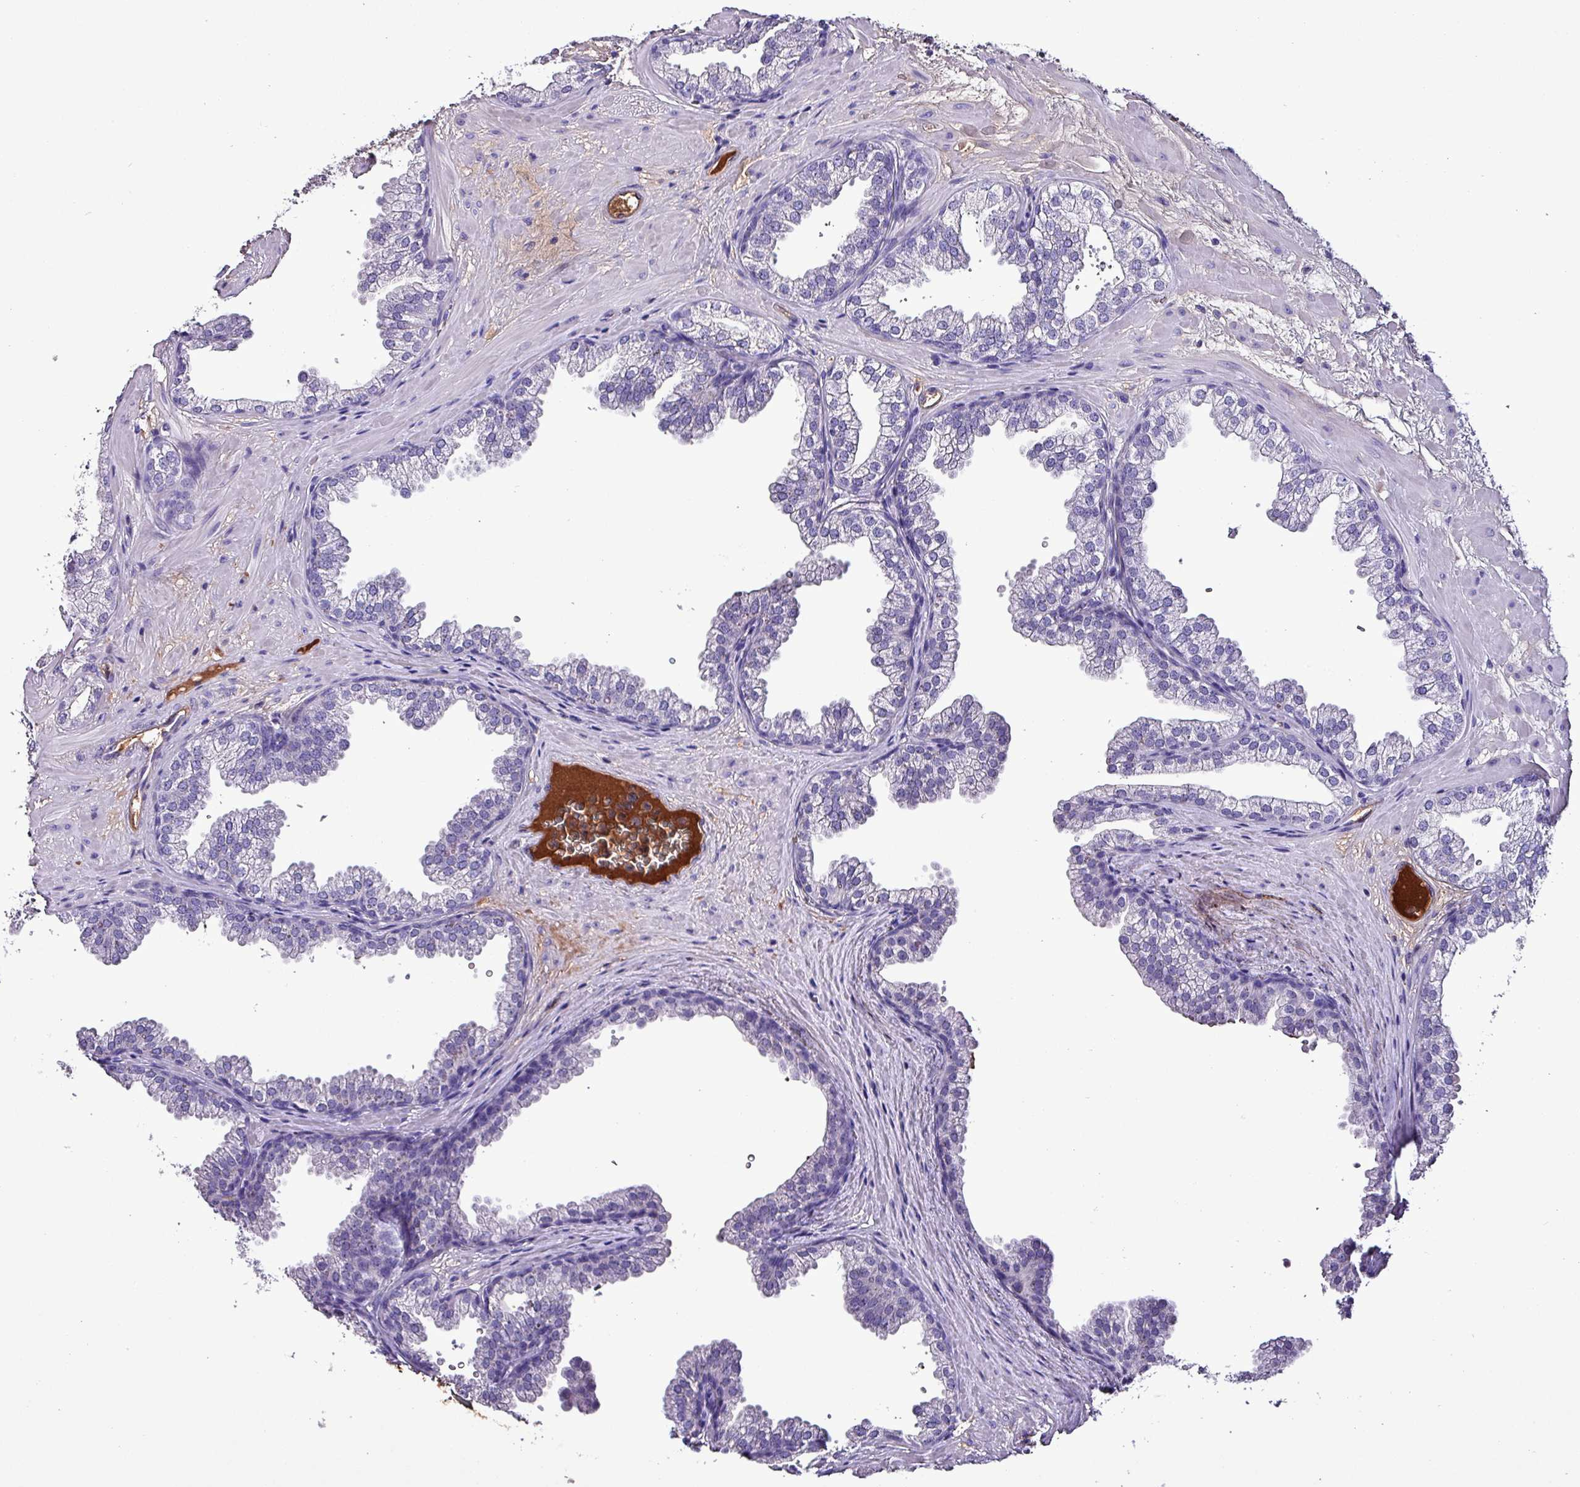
{"staining": {"intensity": "negative", "quantity": "none", "location": "none"}, "tissue": "prostate", "cell_type": "Glandular cells", "image_type": "normal", "snomed": [{"axis": "morphology", "description": "Normal tissue, NOS"}, {"axis": "topography", "description": "Prostate"}], "caption": "Glandular cells are negative for brown protein staining in unremarkable prostate. (Brightfield microscopy of DAB (3,3'-diaminobenzidine) IHC at high magnification).", "gene": "HPR", "patient": {"sex": "male", "age": 37}}